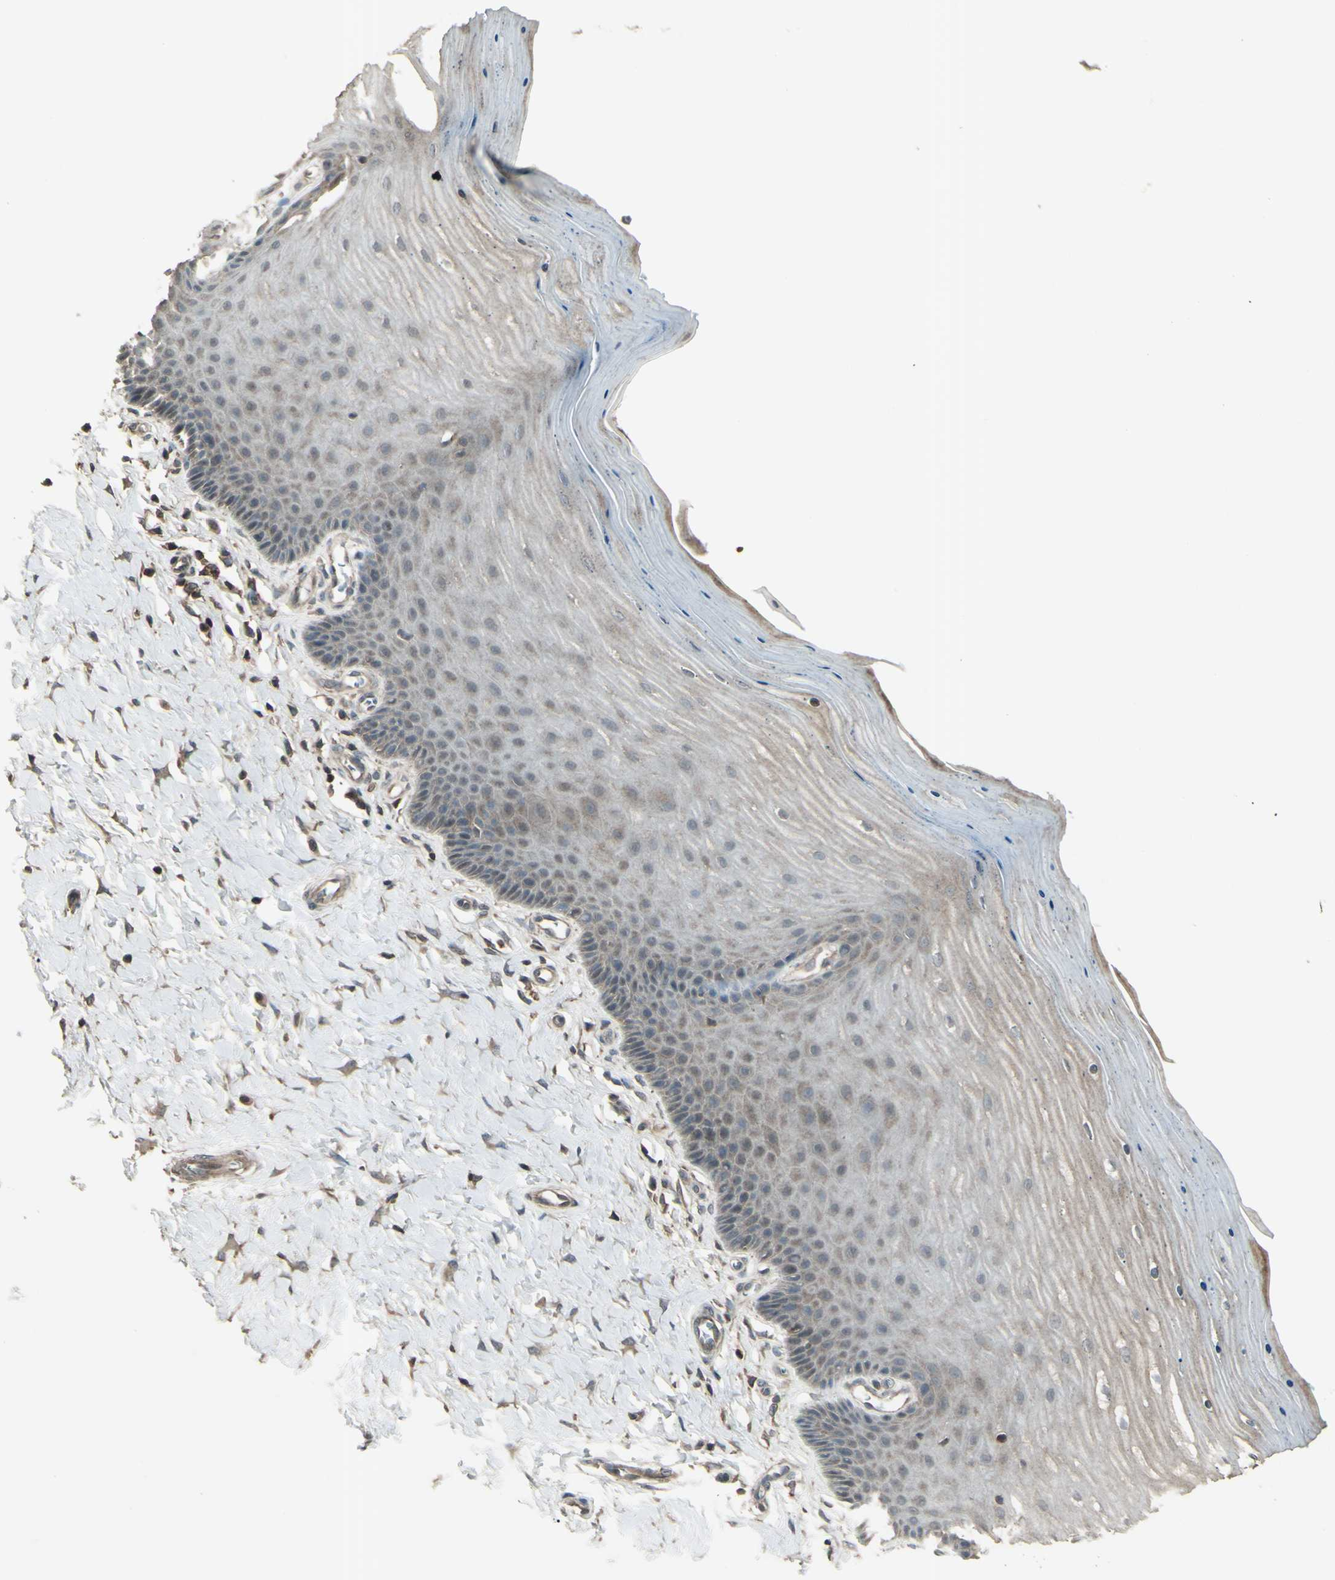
{"staining": {"intensity": "weak", "quantity": ">75%", "location": "cytoplasmic/membranous"}, "tissue": "cervix", "cell_type": "Glandular cells", "image_type": "normal", "snomed": [{"axis": "morphology", "description": "Normal tissue, NOS"}, {"axis": "topography", "description": "Cervix"}], "caption": "Protein staining of benign cervix demonstrates weak cytoplasmic/membranous positivity in about >75% of glandular cells.", "gene": "GNAS", "patient": {"sex": "female", "age": 55}}